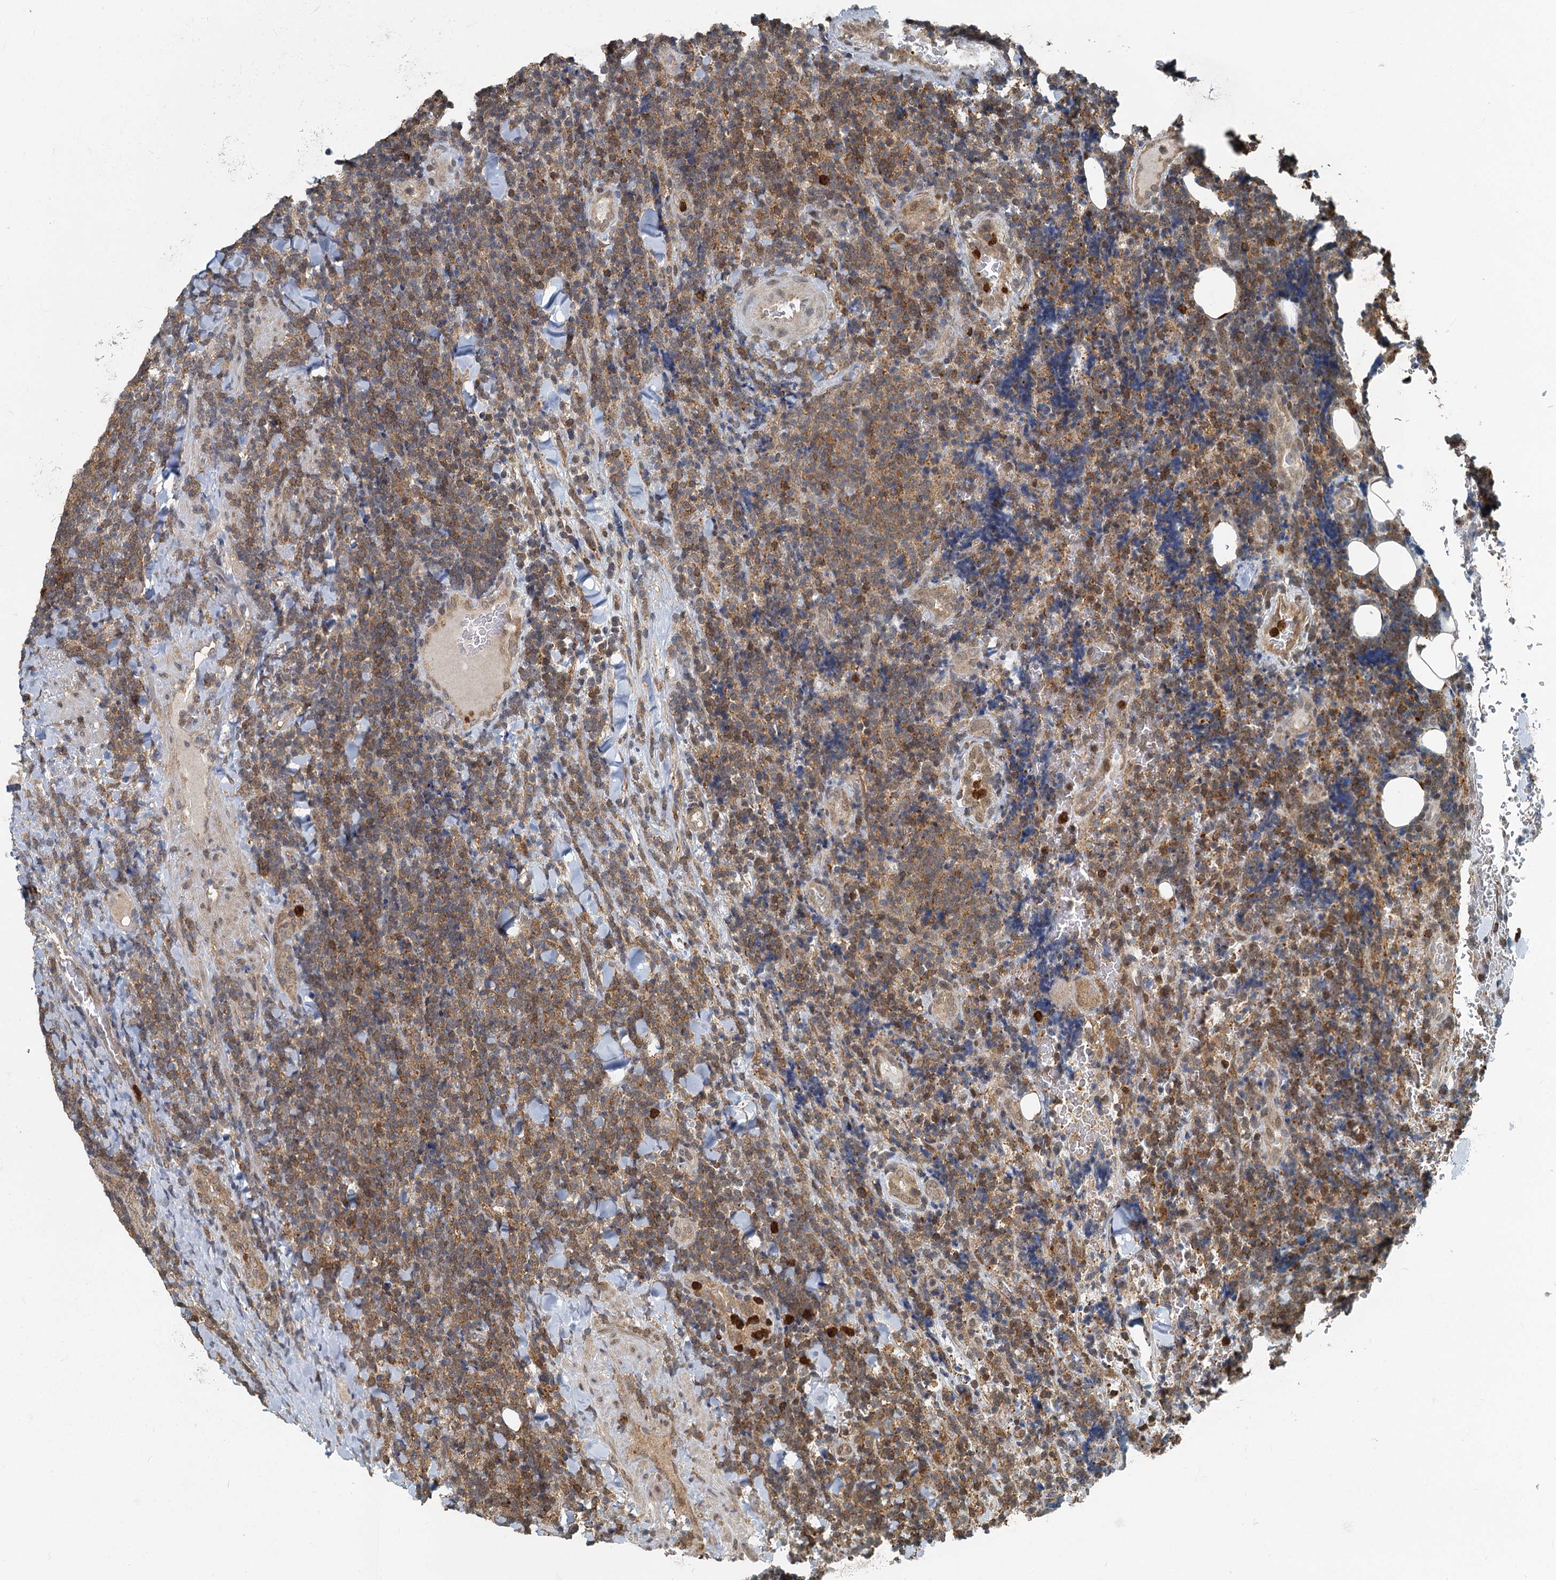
{"staining": {"intensity": "moderate", "quantity": "25%-75%", "location": "cytoplasmic/membranous"}, "tissue": "lymphoma", "cell_type": "Tumor cells", "image_type": "cancer", "snomed": [{"axis": "morphology", "description": "Malignant lymphoma, non-Hodgkin's type, Low grade"}, {"axis": "topography", "description": "Lymph node"}], "caption": "Immunohistochemical staining of human malignant lymphoma, non-Hodgkin's type (low-grade) exhibits moderate cytoplasmic/membranous protein positivity in about 25%-75% of tumor cells.", "gene": "GPI", "patient": {"sex": "male", "age": 66}}